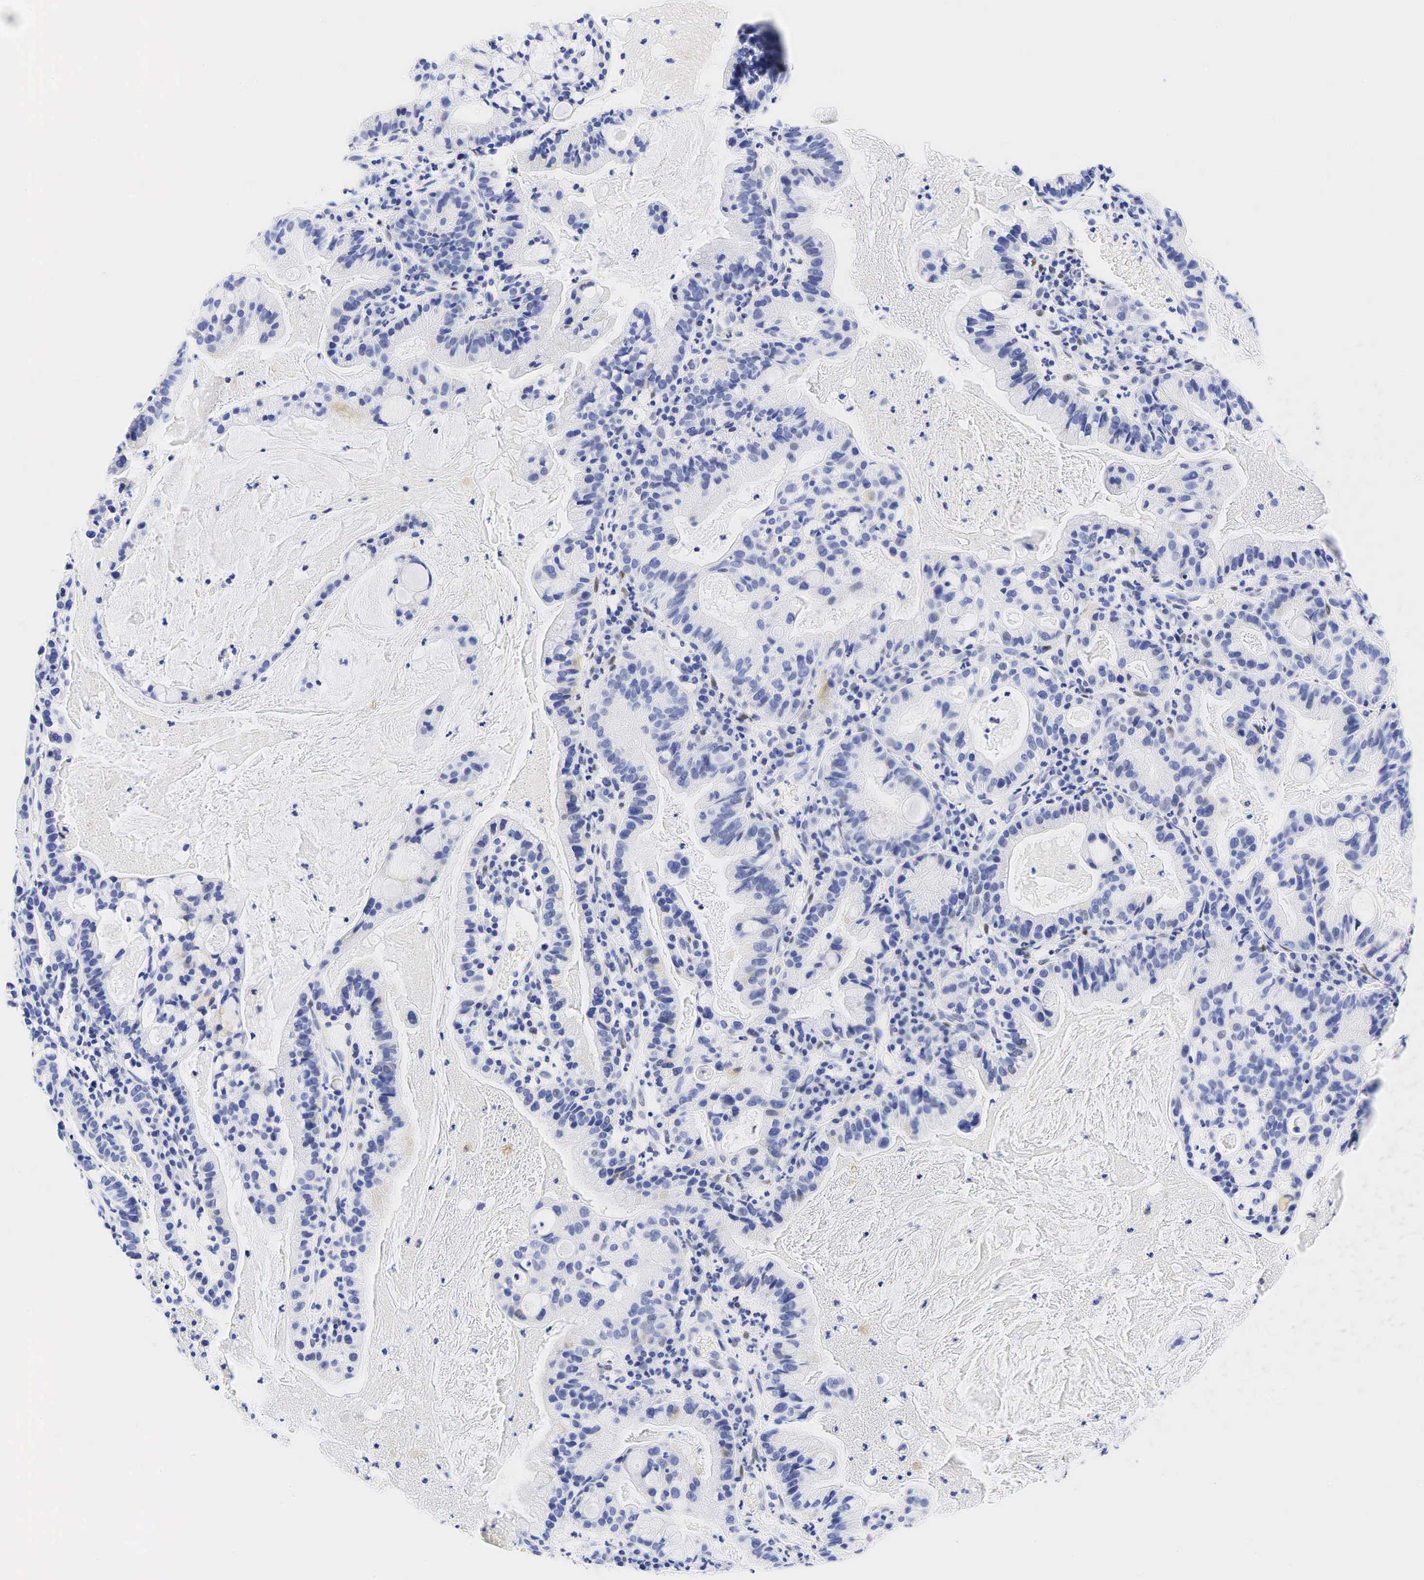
{"staining": {"intensity": "negative", "quantity": "none", "location": "none"}, "tissue": "cervical cancer", "cell_type": "Tumor cells", "image_type": "cancer", "snomed": [{"axis": "morphology", "description": "Adenocarcinoma, NOS"}, {"axis": "topography", "description": "Cervix"}], "caption": "This histopathology image is of cervical cancer (adenocarcinoma) stained with IHC to label a protein in brown with the nuclei are counter-stained blue. There is no staining in tumor cells.", "gene": "ESR1", "patient": {"sex": "female", "age": 41}}